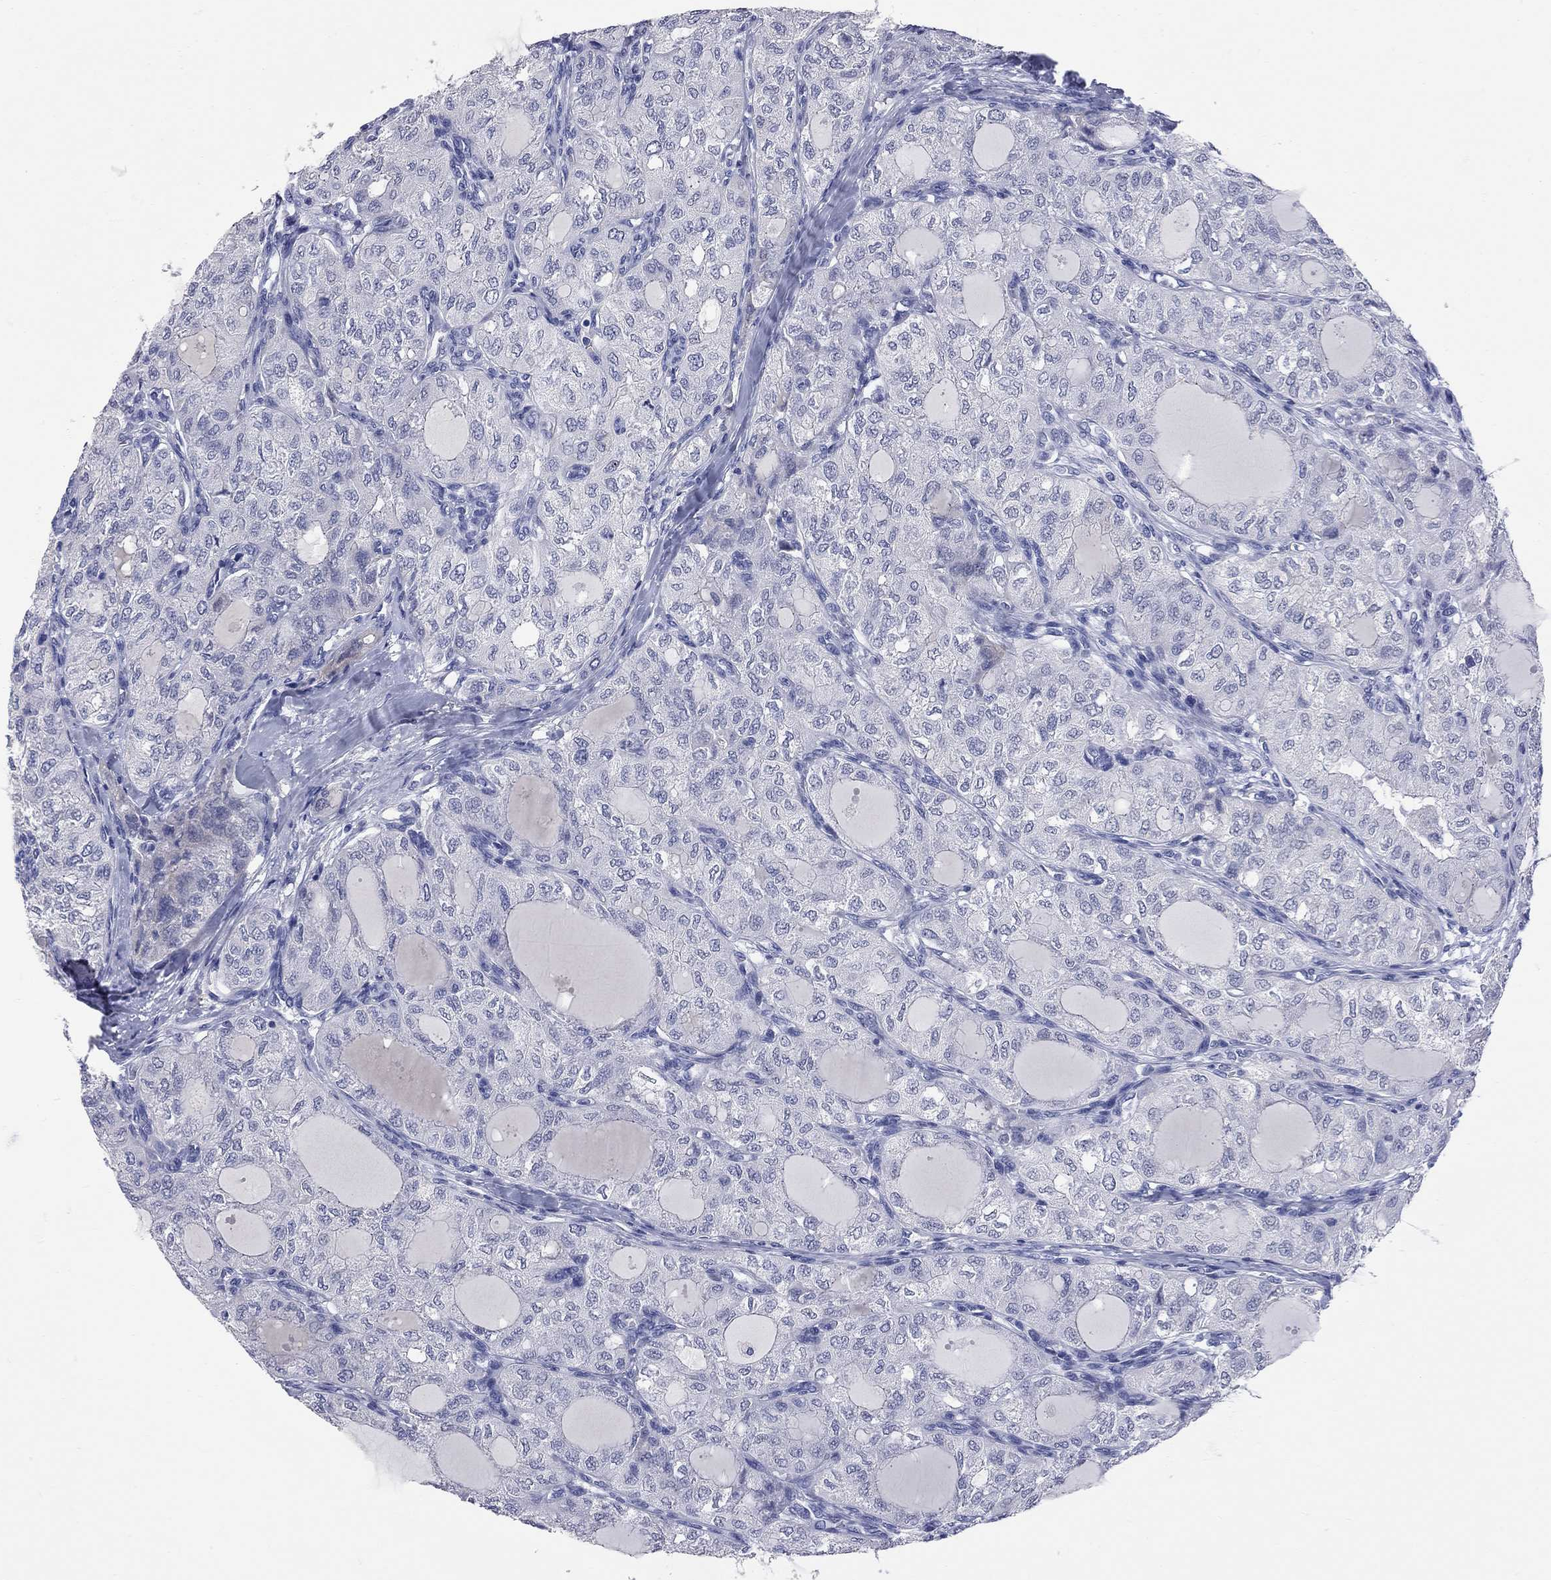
{"staining": {"intensity": "negative", "quantity": "none", "location": "none"}, "tissue": "thyroid cancer", "cell_type": "Tumor cells", "image_type": "cancer", "snomed": [{"axis": "morphology", "description": "Follicular adenoma carcinoma, NOS"}, {"axis": "topography", "description": "Thyroid gland"}], "caption": "The immunohistochemistry image has no significant expression in tumor cells of thyroid follicular adenoma carcinoma tissue.", "gene": "FAM221B", "patient": {"sex": "male", "age": 75}}